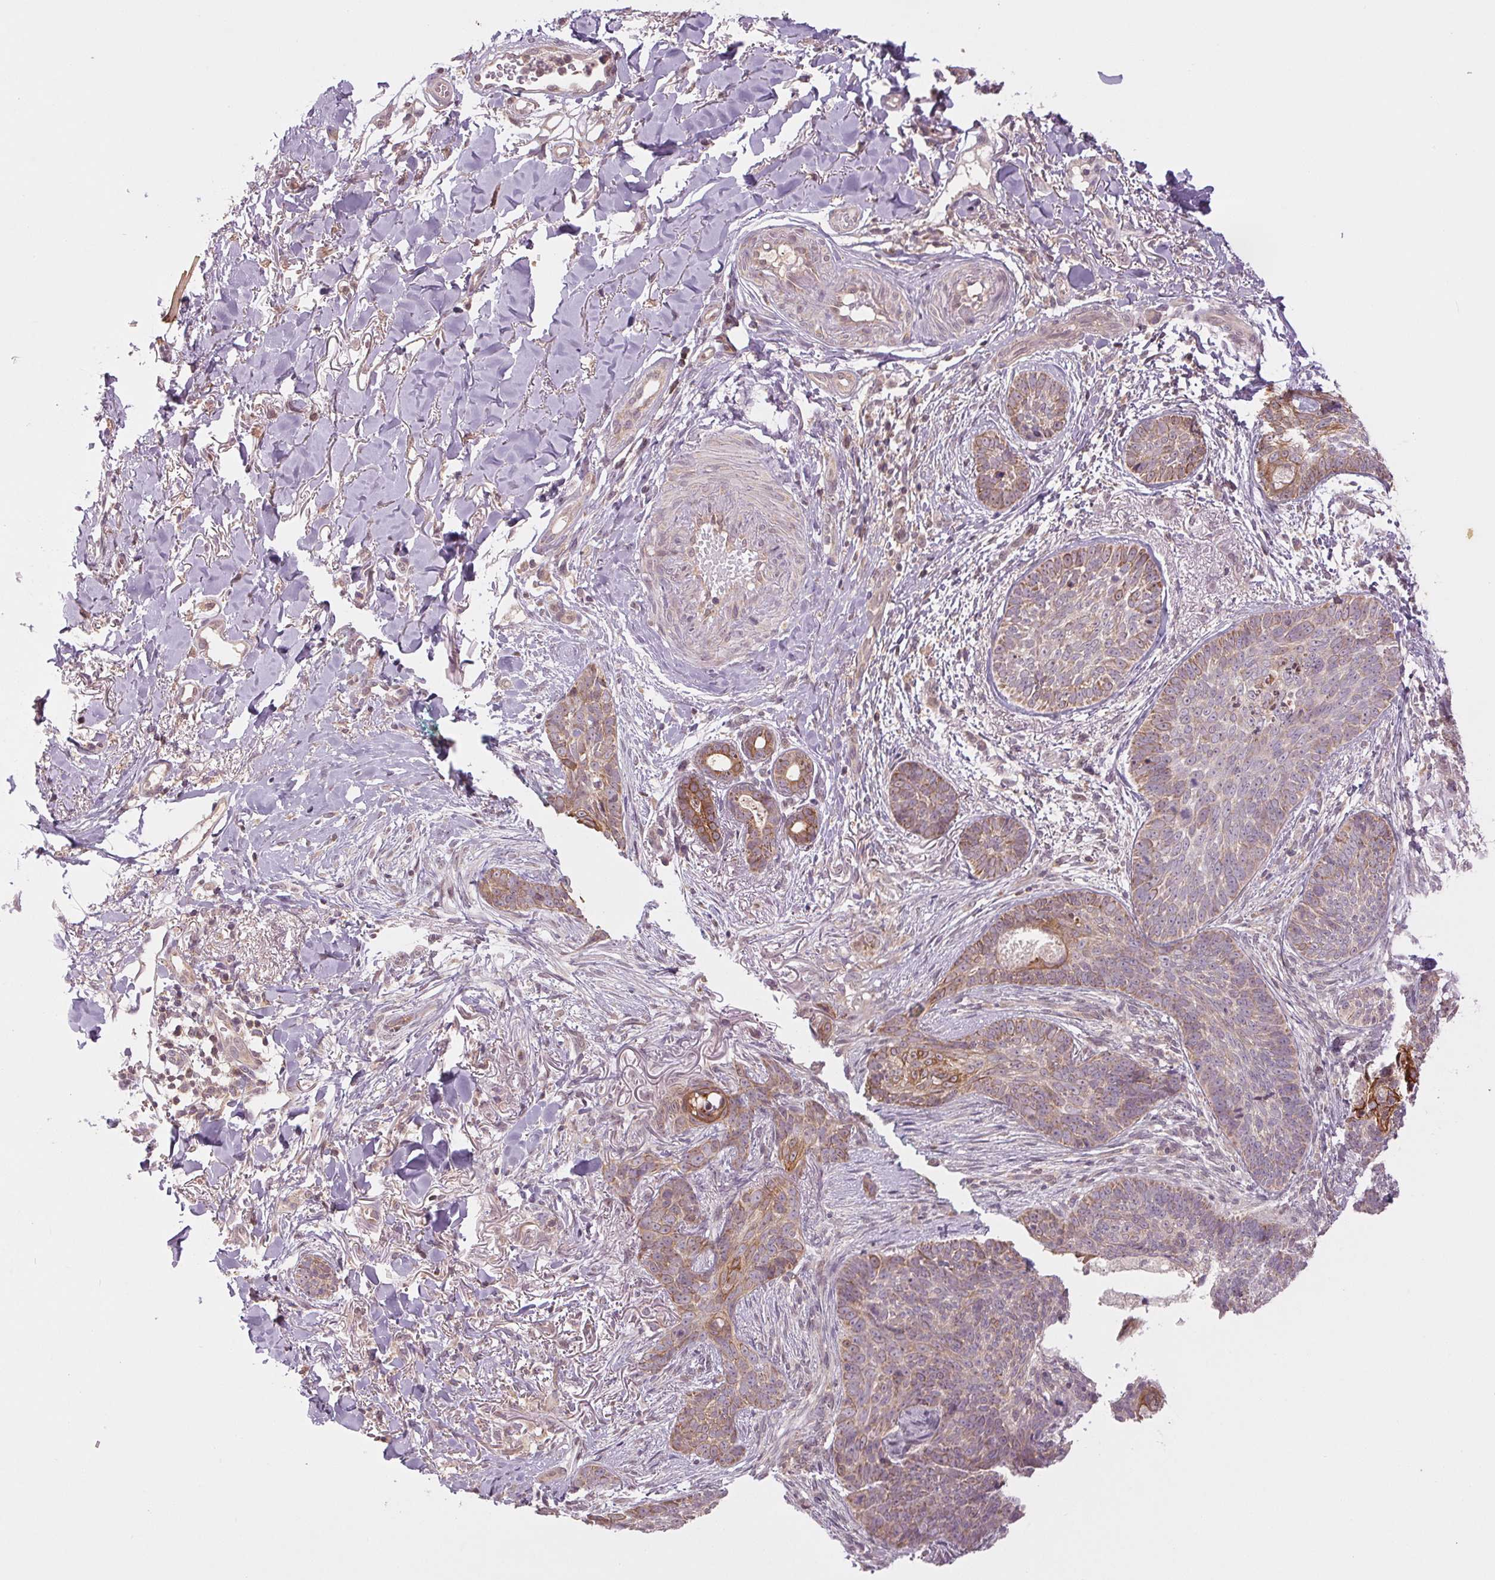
{"staining": {"intensity": "weak", "quantity": "25%-75%", "location": "cytoplasmic/membranous"}, "tissue": "skin cancer", "cell_type": "Tumor cells", "image_type": "cancer", "snomed": [{"axis": "morphology", "description": "Basal cell carcinoma"}, {"axis": "topography", "description": "Skin"}, {"axis": "topography", "description": "Skin of face"}], "caption": "Immunohistochemical staining of human skin cancer shows low levels of weak cytoplasmic/membranous protein expression in approximately 25%-75% of tumor cells.", "gene": "MAP3K5", "patient": {"sex": "male", "age": 88}}